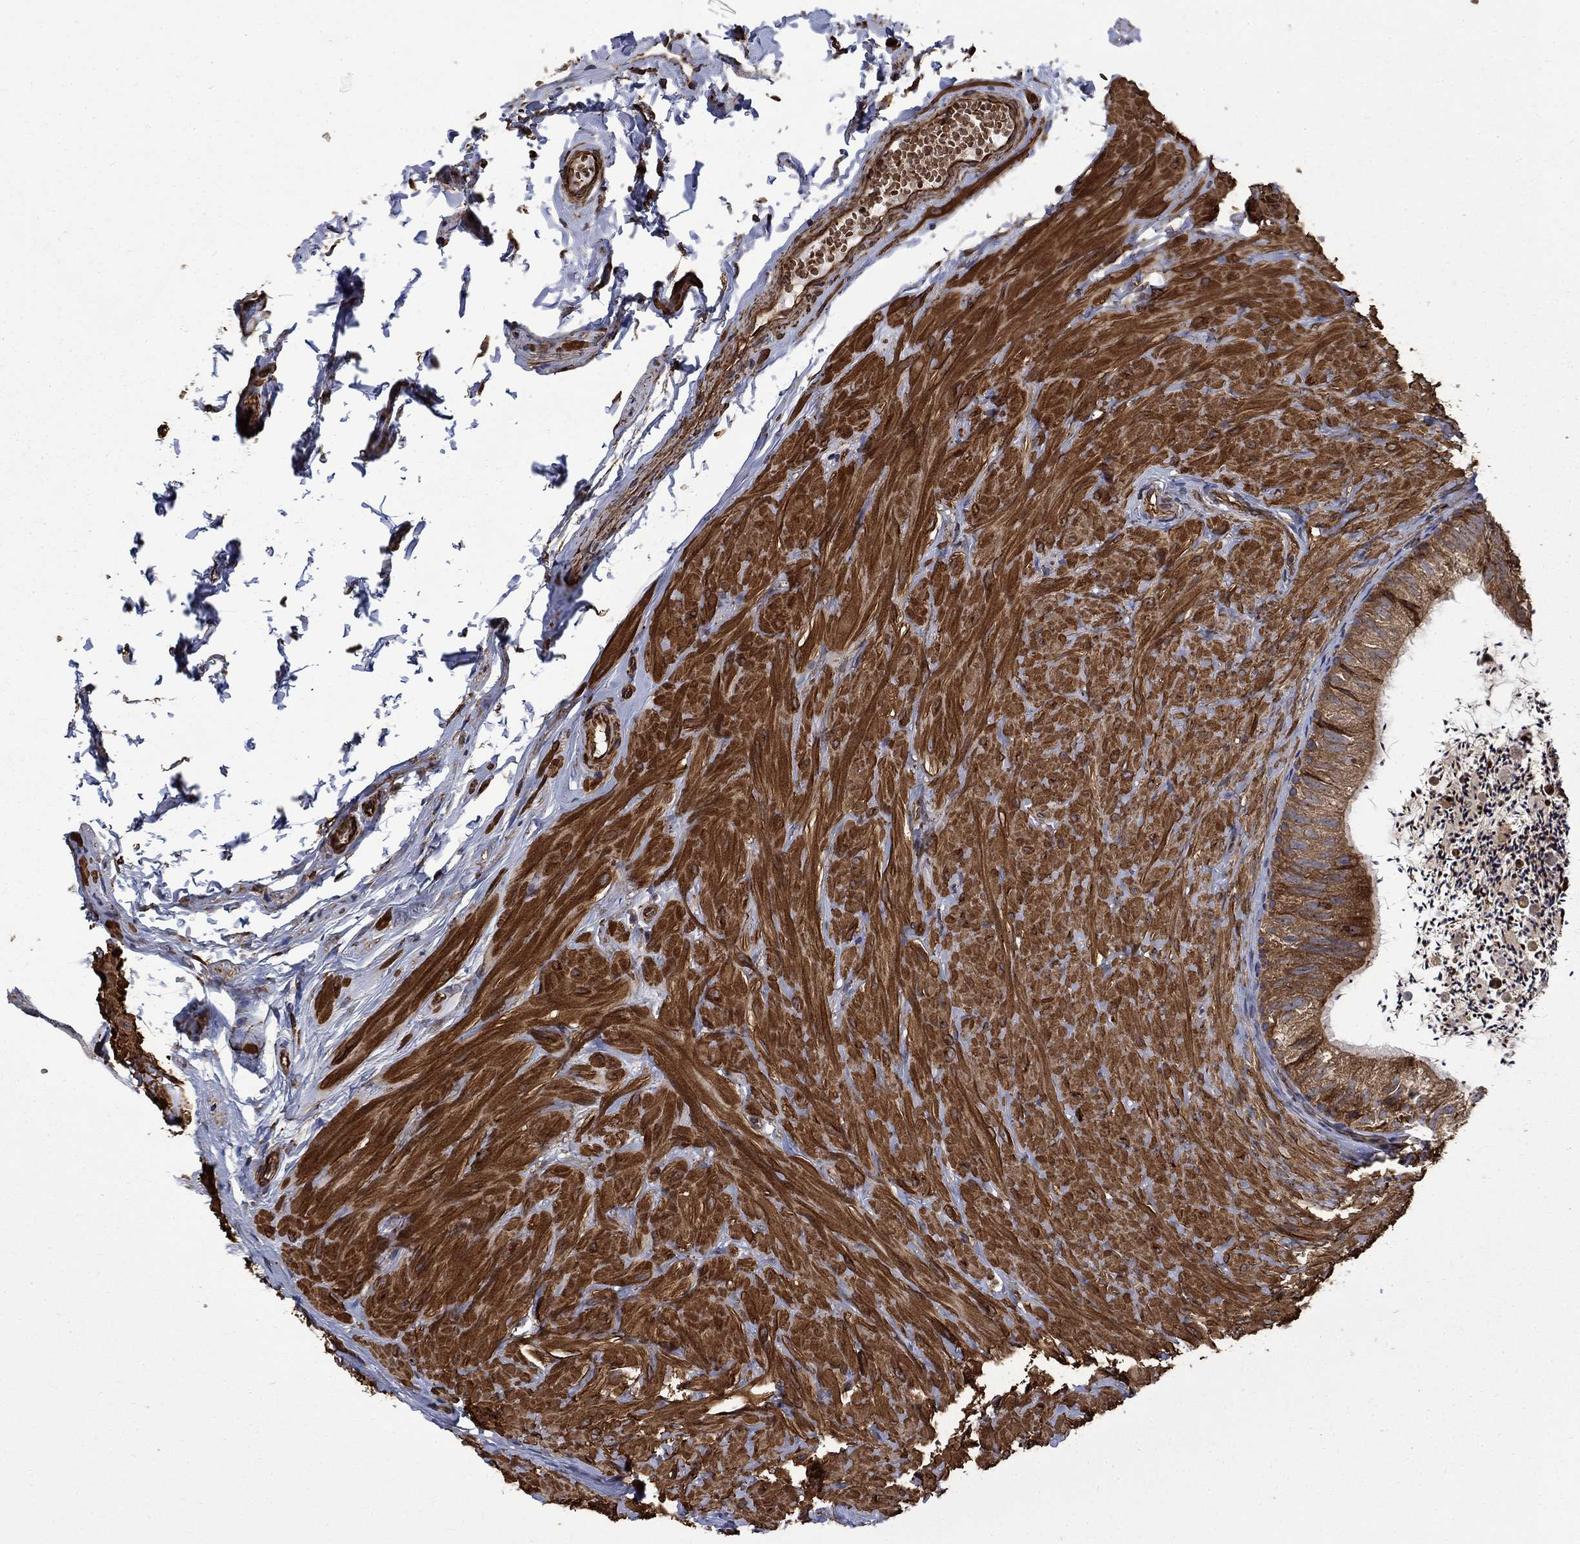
{"staining": {"intensity": "moderate", "quantity": ">75%", "location": "cytoplasmic/membranous"}, "tissue": "epididymis", "cell_type": "Glandular cells", "image_type": "normal", "snomed": [{"axis": "morphology", "description": "Normal tissue, NOS"}, {"axis": "topography", "description": "Epididymis"}], "caption": "Immunohistochemistry (DAB (3,3'-diaminobenzidine)) staining of normal epididymis displays moderate cytoplasmic/membranous protein expression in approximately >75% of glandular cells.", "gene": "CUTC", "patient": {"sex": "male", "age": 32}}